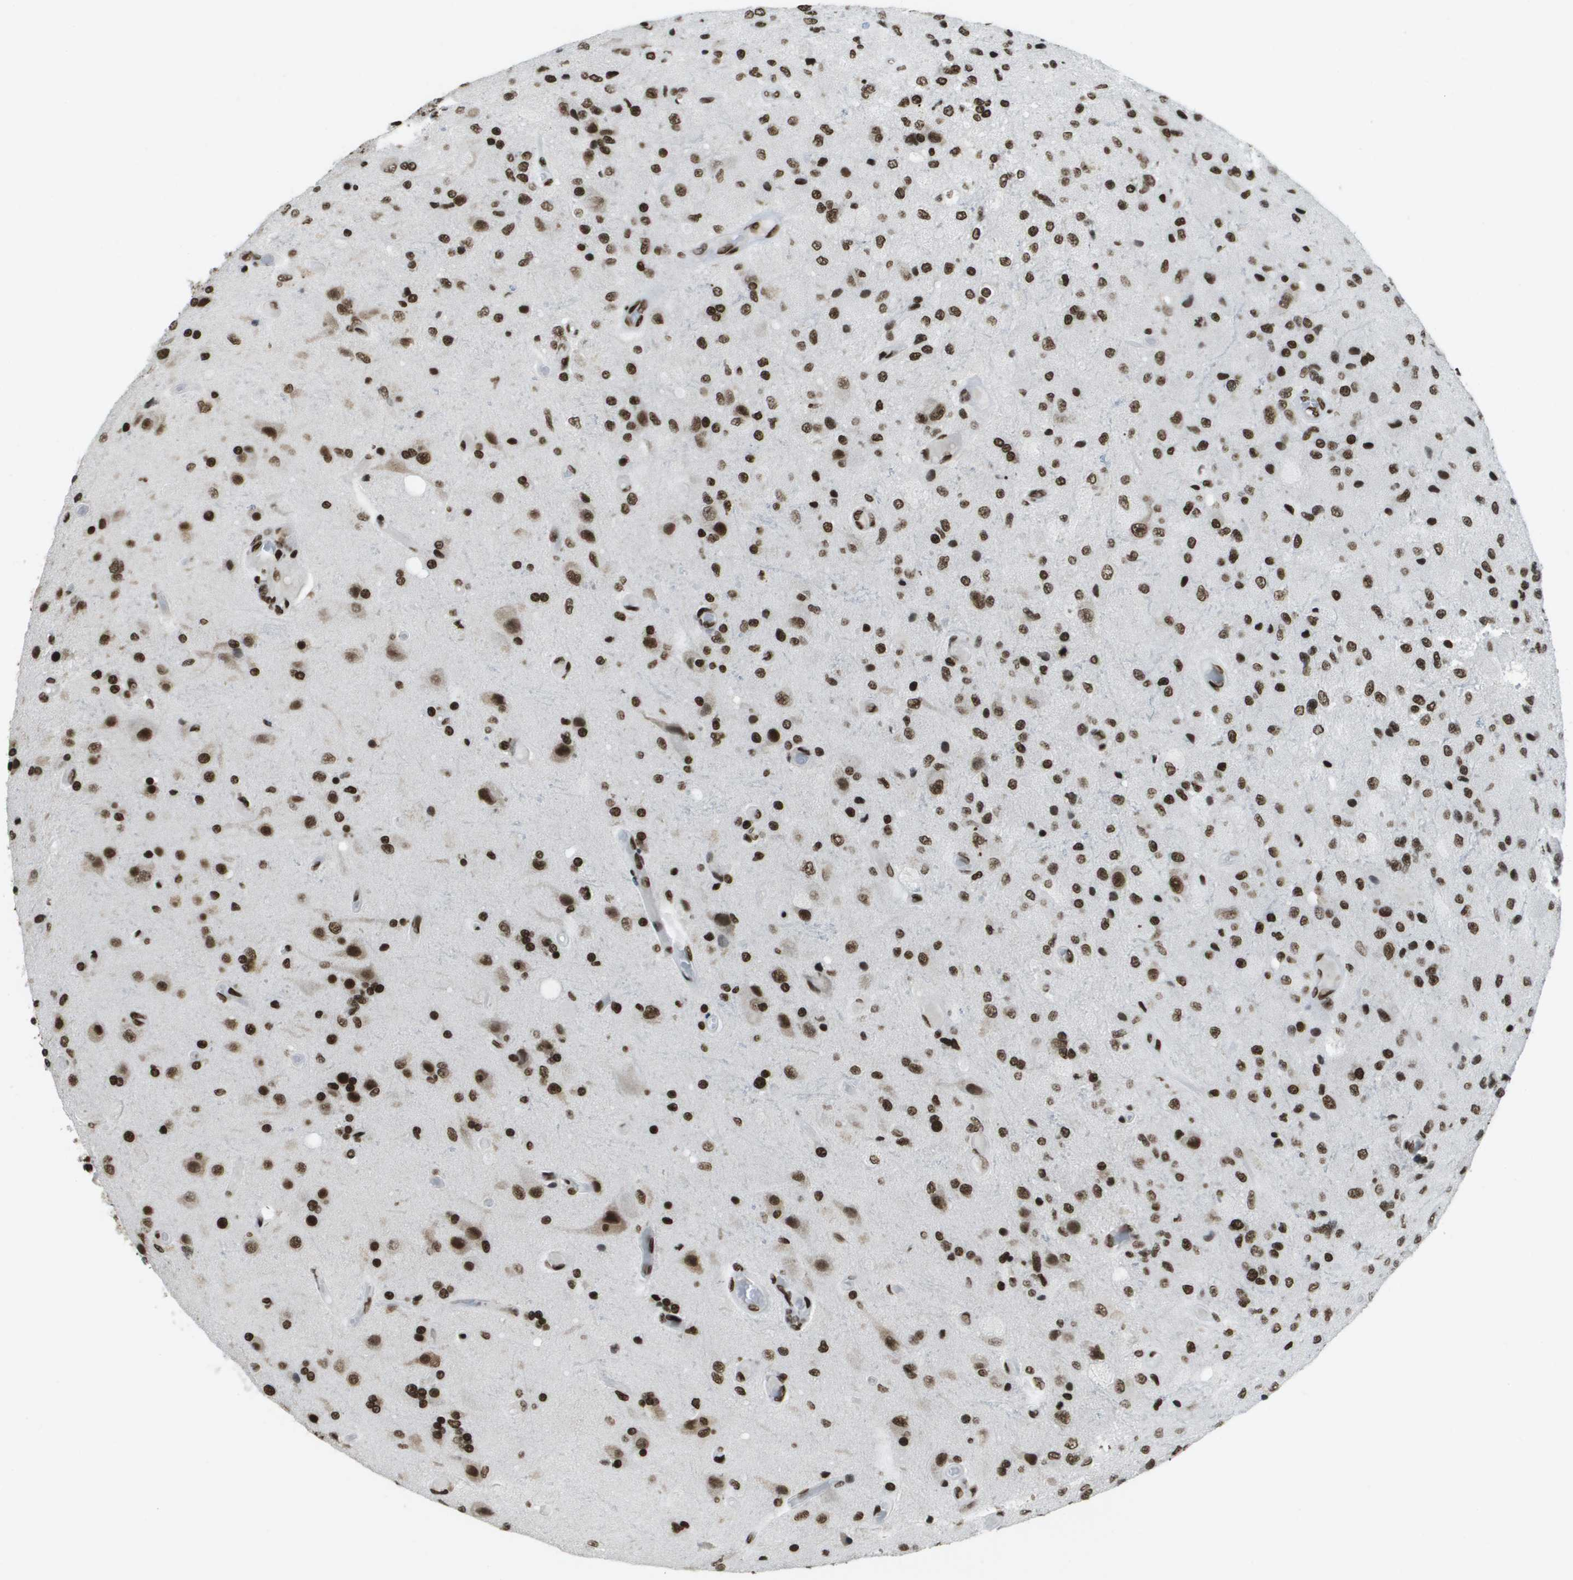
{"staining": {"intensity": "strong", "quantity": ">75%", "location": "nuclear"}, "tissue": "glioma", "cell_type": "Tumor cells", "image_type": "cancer", "snomed": [{"axis": "morphology", "description": "Normal tissue, NOS"}, {"axis": "morphology", "description": "Glioma, malignant, High grade"}, {"axis": "topography", "description": "Cerebral cortex"}], "caption": "Immunohistochemistry (DAB) staining of malignant high-grade glioma displays strong nuclear protein staining in approximately >75% of tumor cells.", "gene": "GLYR1", "patient": {"sex": "male", "age": 77}}